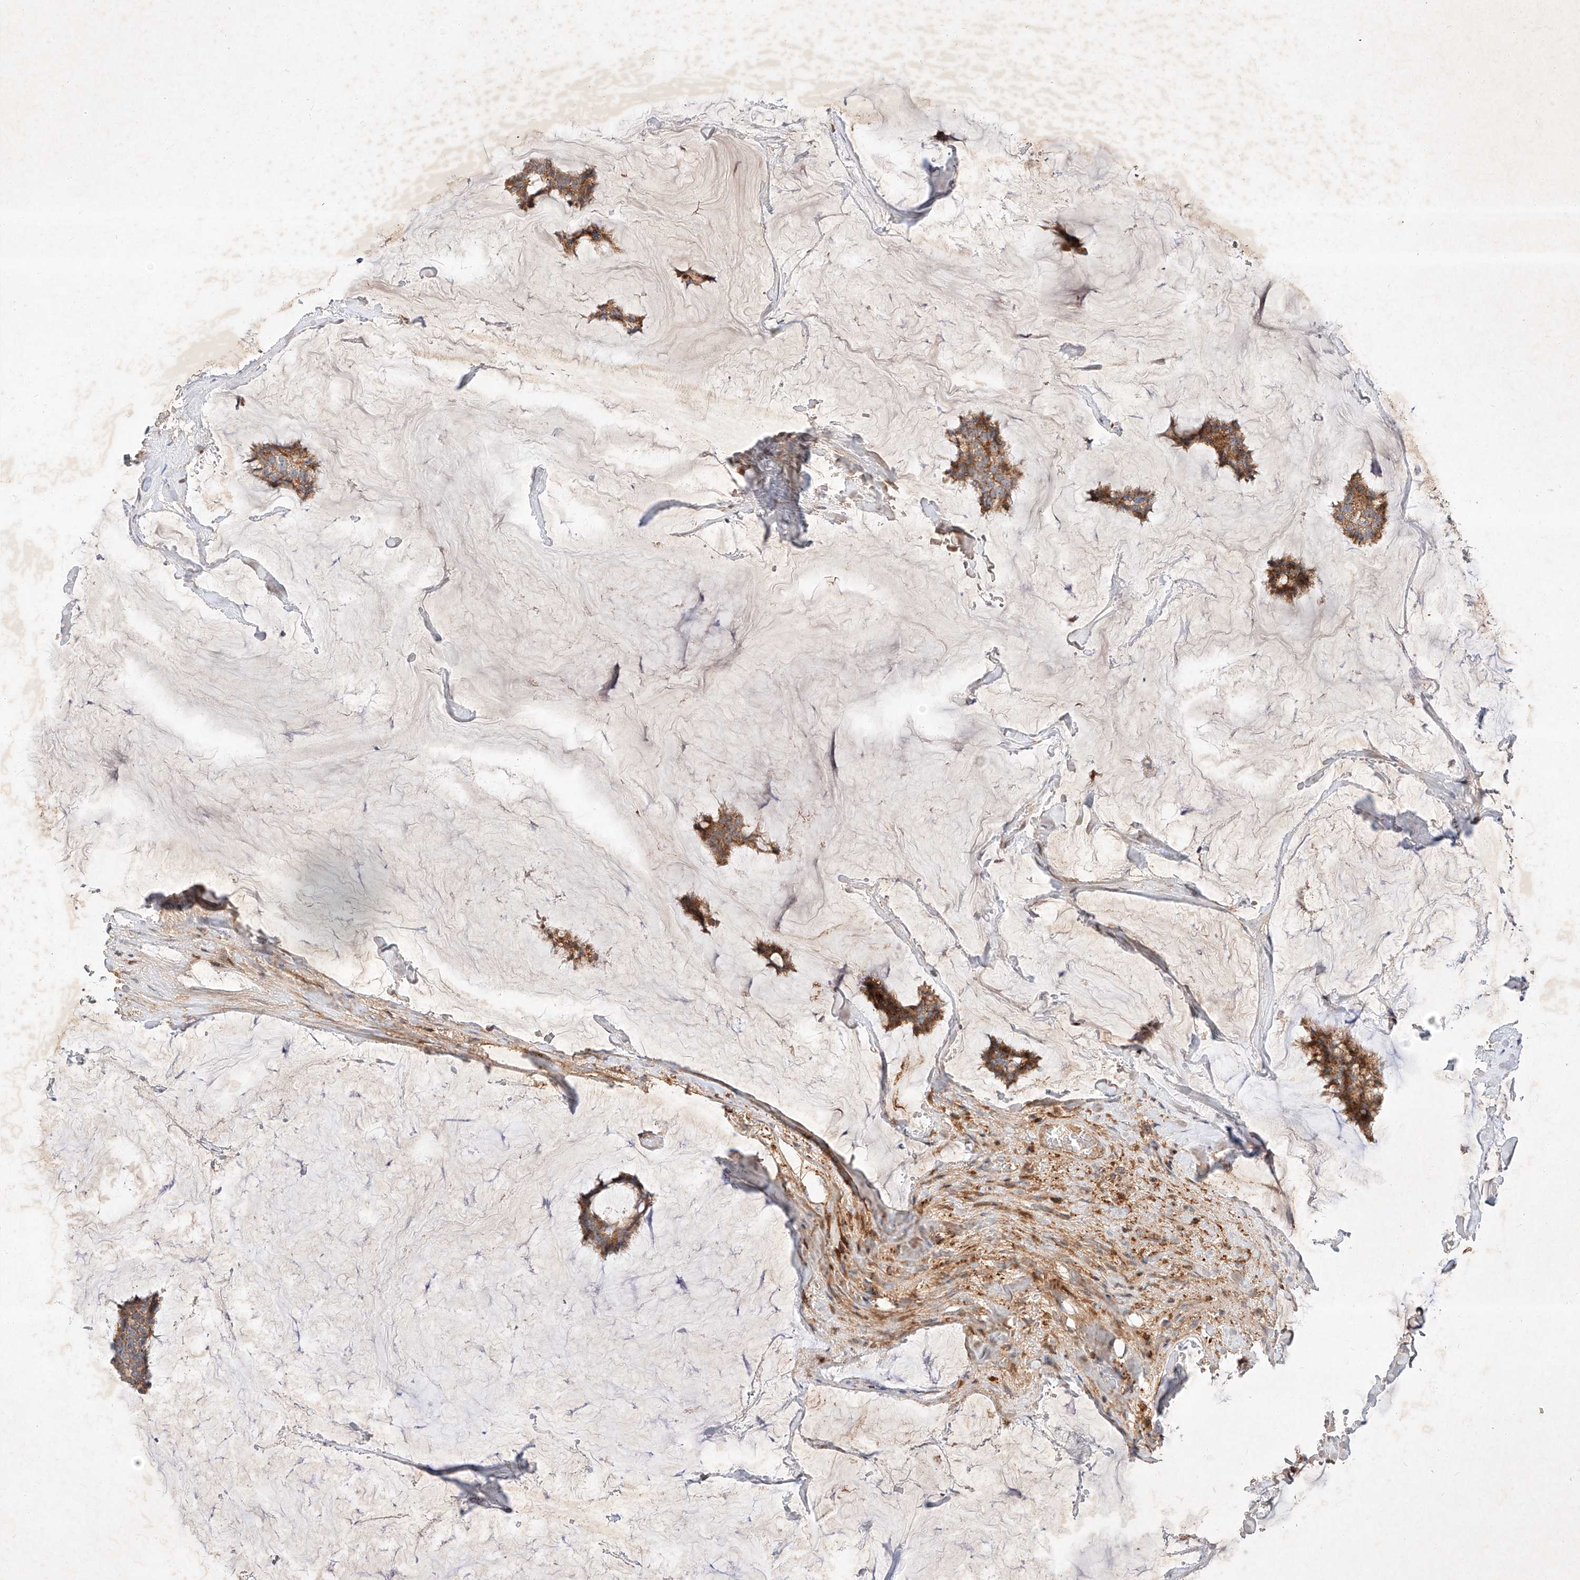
{"staining": {"intensity": "moderate", "quantity": ">75%", "location": "cytoplasmic/membranous"}, "tissue": "breast cancer", "cell_type": "Tumor cells", "image_type": "cancer", "snomed": [{"axis": "morphology", "description": "Duct carcinoma"}, {"axis": "topography", "description": "Breast"}], "caption": "Protein staining reveals moderate cytoplasmic/membranous positivity in about >75% of tumor cells in intraductal carcinoma (breast). The staining was performed using DAB, with brown indicating positive protein expression. Nuclei are stained blue with hematoxylin.", "gene": "OSGEPL1", "patient": {"sex": "female", "age": 93}}